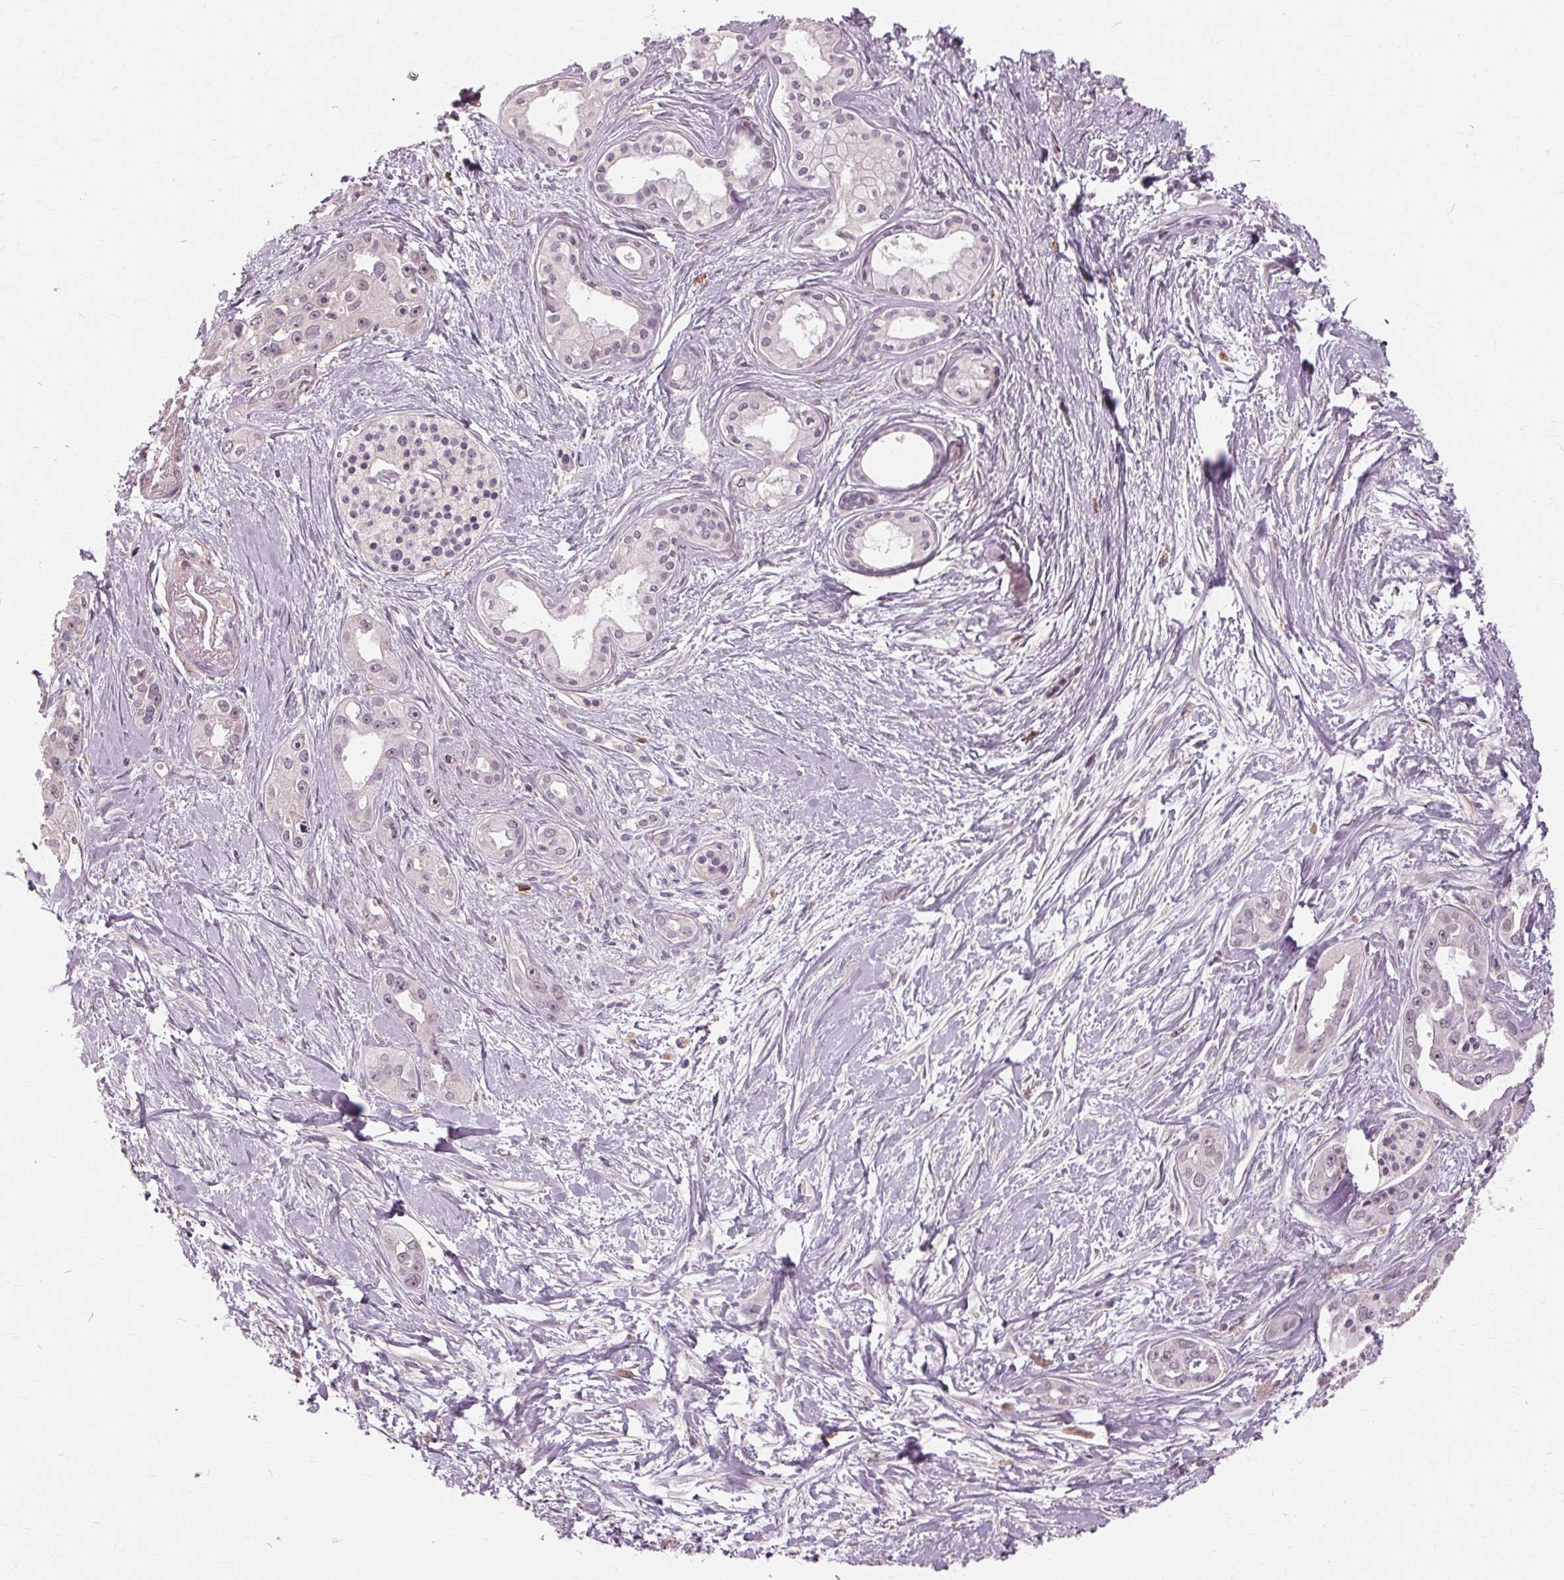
{"staining": {"intensity": "negative", "quantity": "none", "location": "none"}, "tissue": "pancreatic cancer", "cell_type": "Tumor cells", "image_type": "cancer", "snomed": [{"axis": "morphology", "description": "Adenocarcinoma, NOS"}, {"axis": "topography", "description": "Pancreas"}], "caption": "DAB immunohistochemical staining of pancreatic adenocarcinoma exhibits no significant positivity in tumor cells.", "gene": "SIGLEC6", "patient": {"sex": "female", "age": 50}}